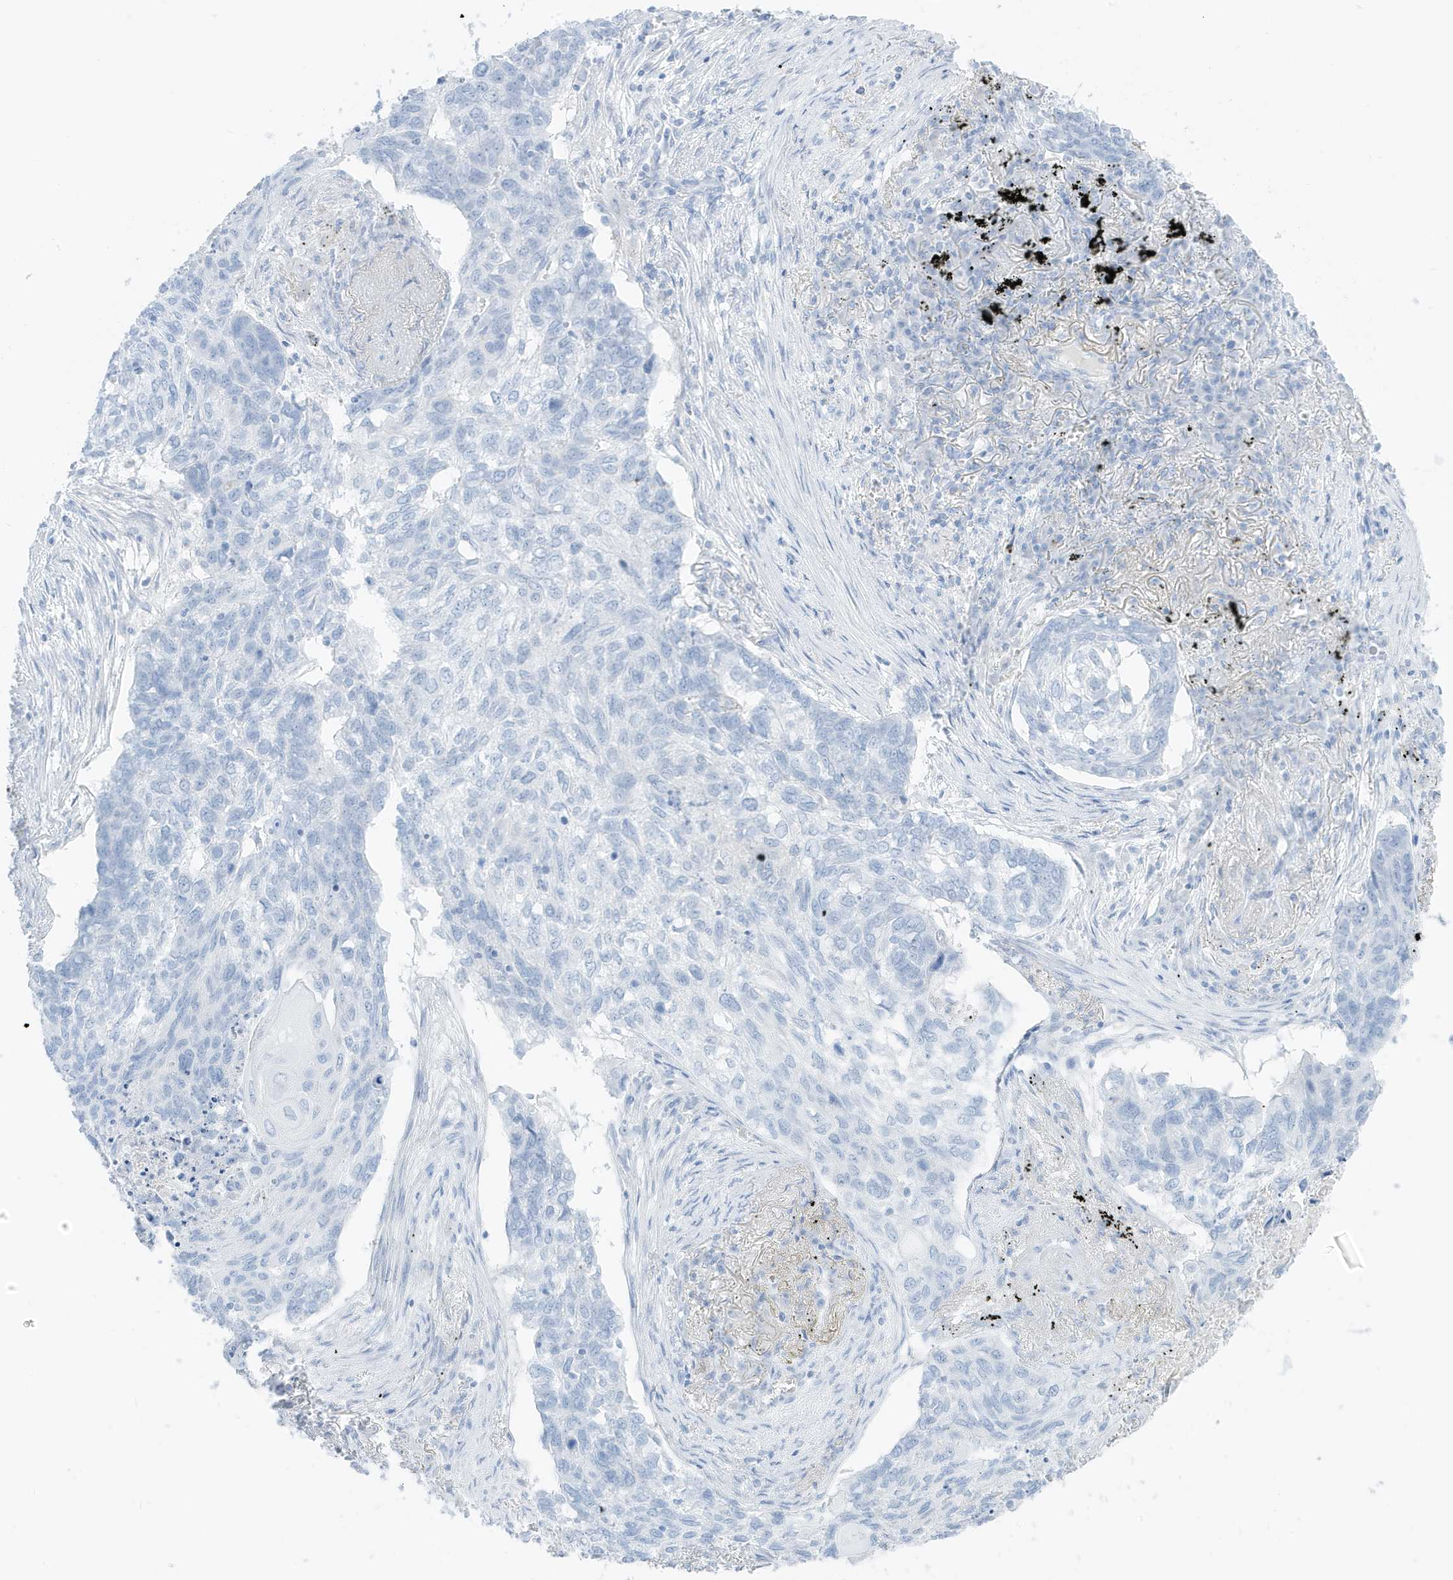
{"staining": {"intensity": "negative", "quantity": "none", "location": "none"}, "tissue": "lung cancer", "cell_type": "Tumor cells", "image_type": "cancer", "snomed": [{"axis": "morphology", "description": "Squamous cell carcinoma, NOS"}, {"axis": "topography", "description": "Lung"}], "caption": "This is a histopathology image of immunohistochemistry staining of lung squamous cell carcinoma, which shows no staining in tumor cells.", "gene": "SLC22A13", "patient": {"sex": "female", "age": 63}}